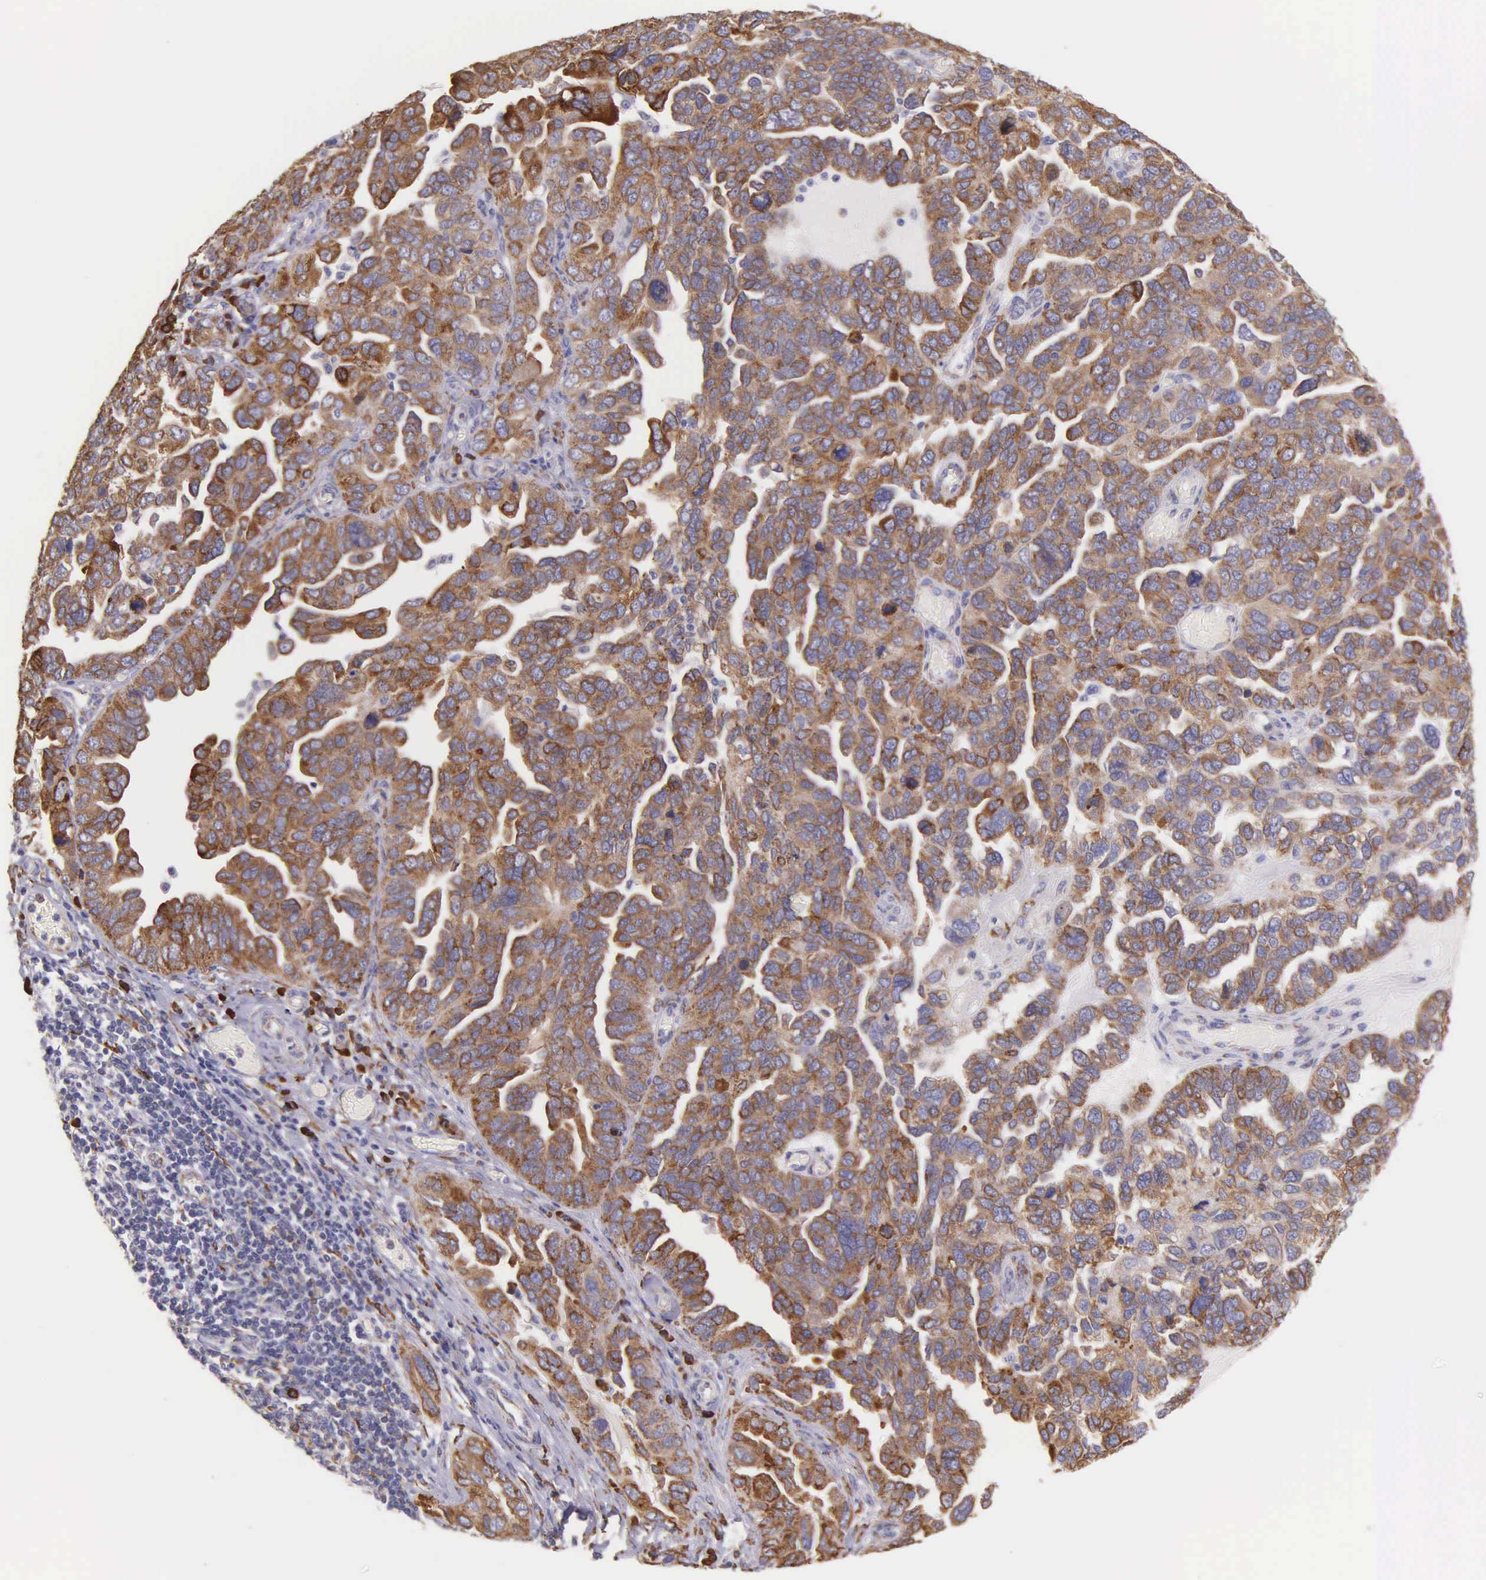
{"staining": {"intensity": "strong", "quantity": ">75%", "location": "cytoplasmic/membranous"}, "tissue": "ovarian cancer", "cell_type": "Tumor cells", "image_type": "cancer", "snomed": [{"axis": "morphology", "description": "Cystadenocarcinoma, serous, NOS"}, {"axis": "topography", "description": "Ovary"}], "caption": "Immunohistochemical staining of human serous cystadenocarcinoma (ovarian) displays strong cytoplasmic/membranous protein staining in about >75% of tumor cells. The staining was performed using DAB (3,3'-diaminobenzidine), with brown indicating positive protein expression. Nuclei are stained blue with hematoxylin.", "gene": "CKAP4", "patient": {"sex": "female", "age": 64}}